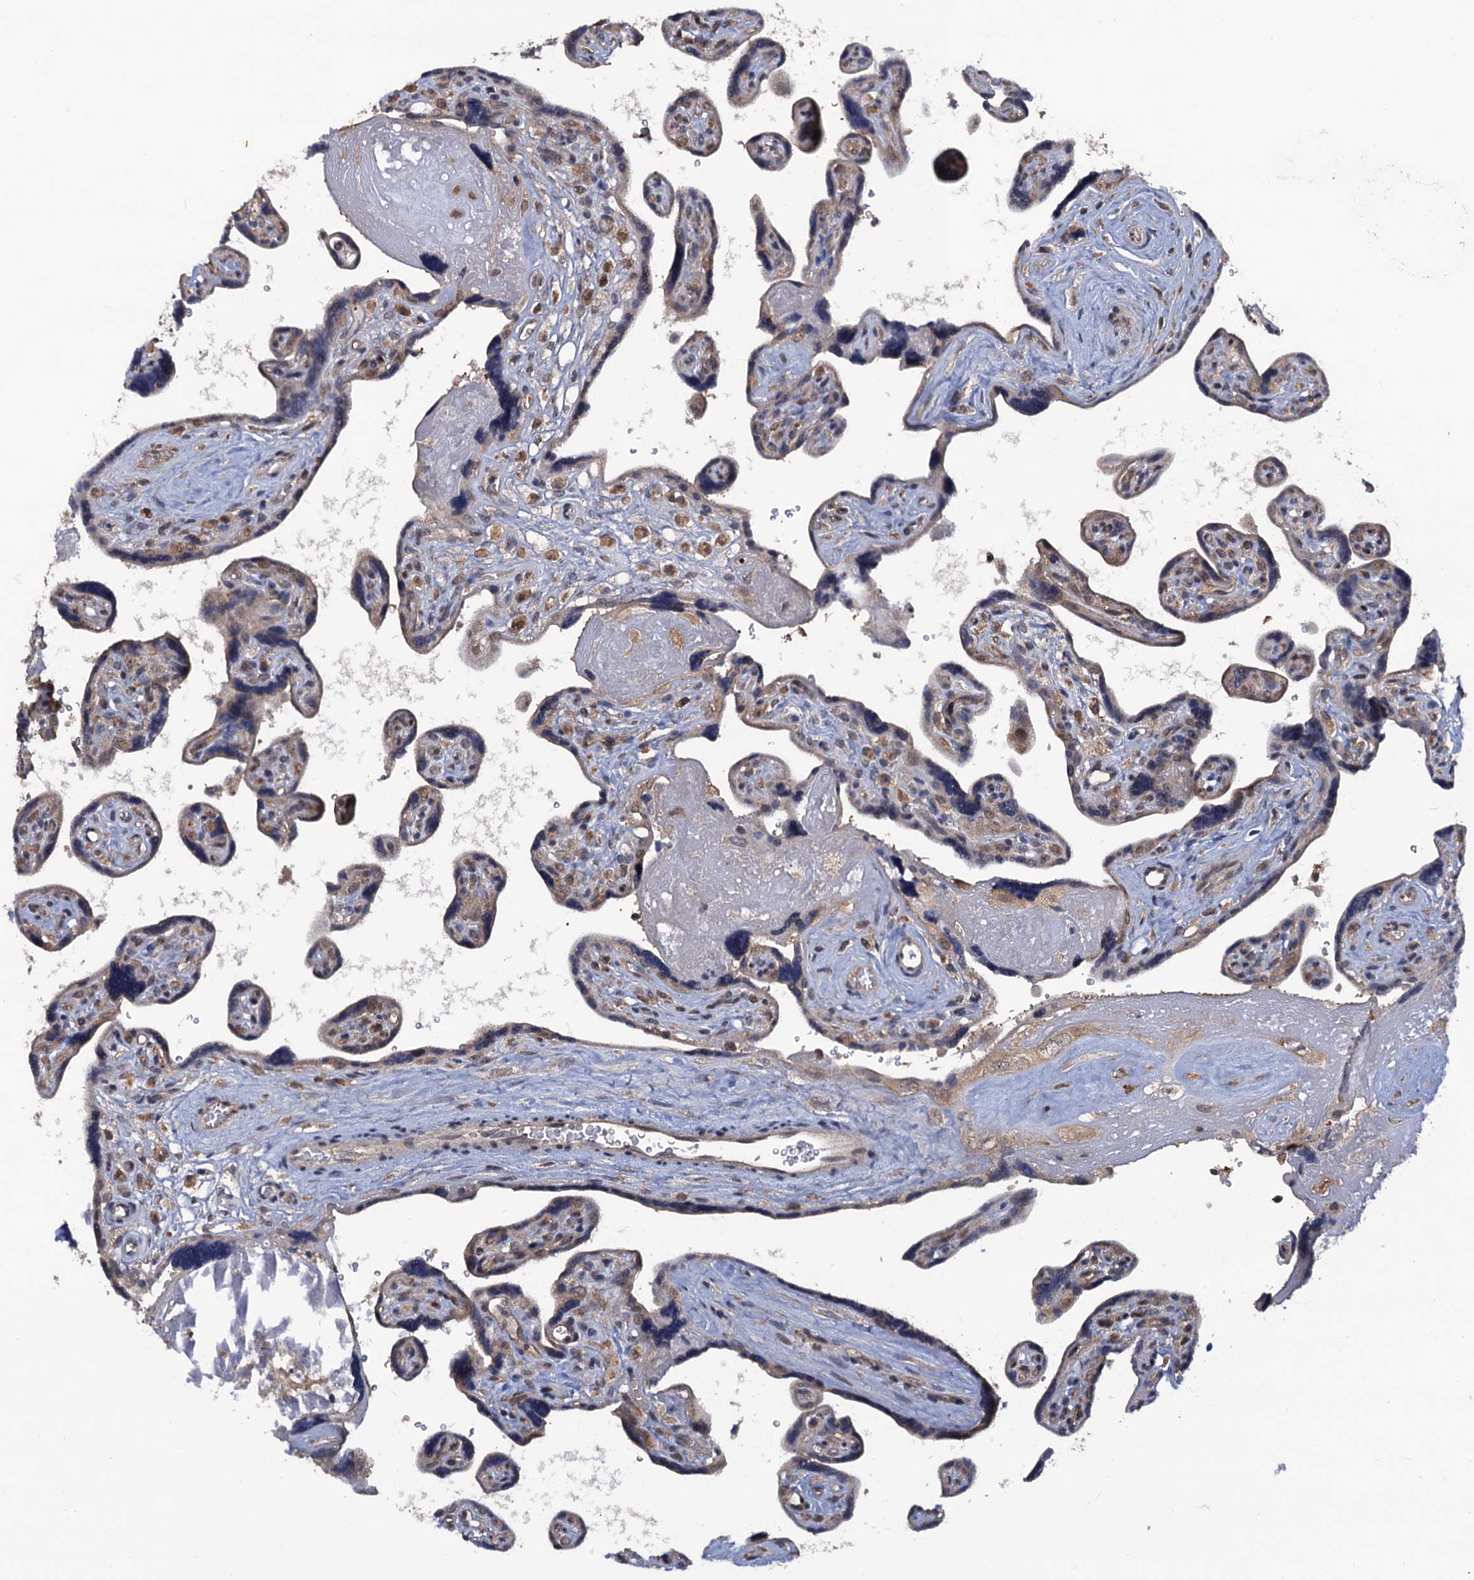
{"staining": {"intensity": "weak", "quantity": "25%-75%", "location": "cytoplasmic/membranous"}, "tissue": "placenta", "cell_type": "Trophoblastic cells", "image_type": "normal", "snomed": [{"axis": "morphology", "description": "Normal tissue, NOS"}, {"axis": "topography", "description": "Placenta"}], "caption": "This photomicrograph demonstrates immunohistochemistry (IHC) staining of normal human placenta, with low weak cytoplasmic/membranous expression in approximately 25%-75% of trophoblastic cells.", "gene": "LRRC63", "patient": {"sex": "female", "age": 39}}